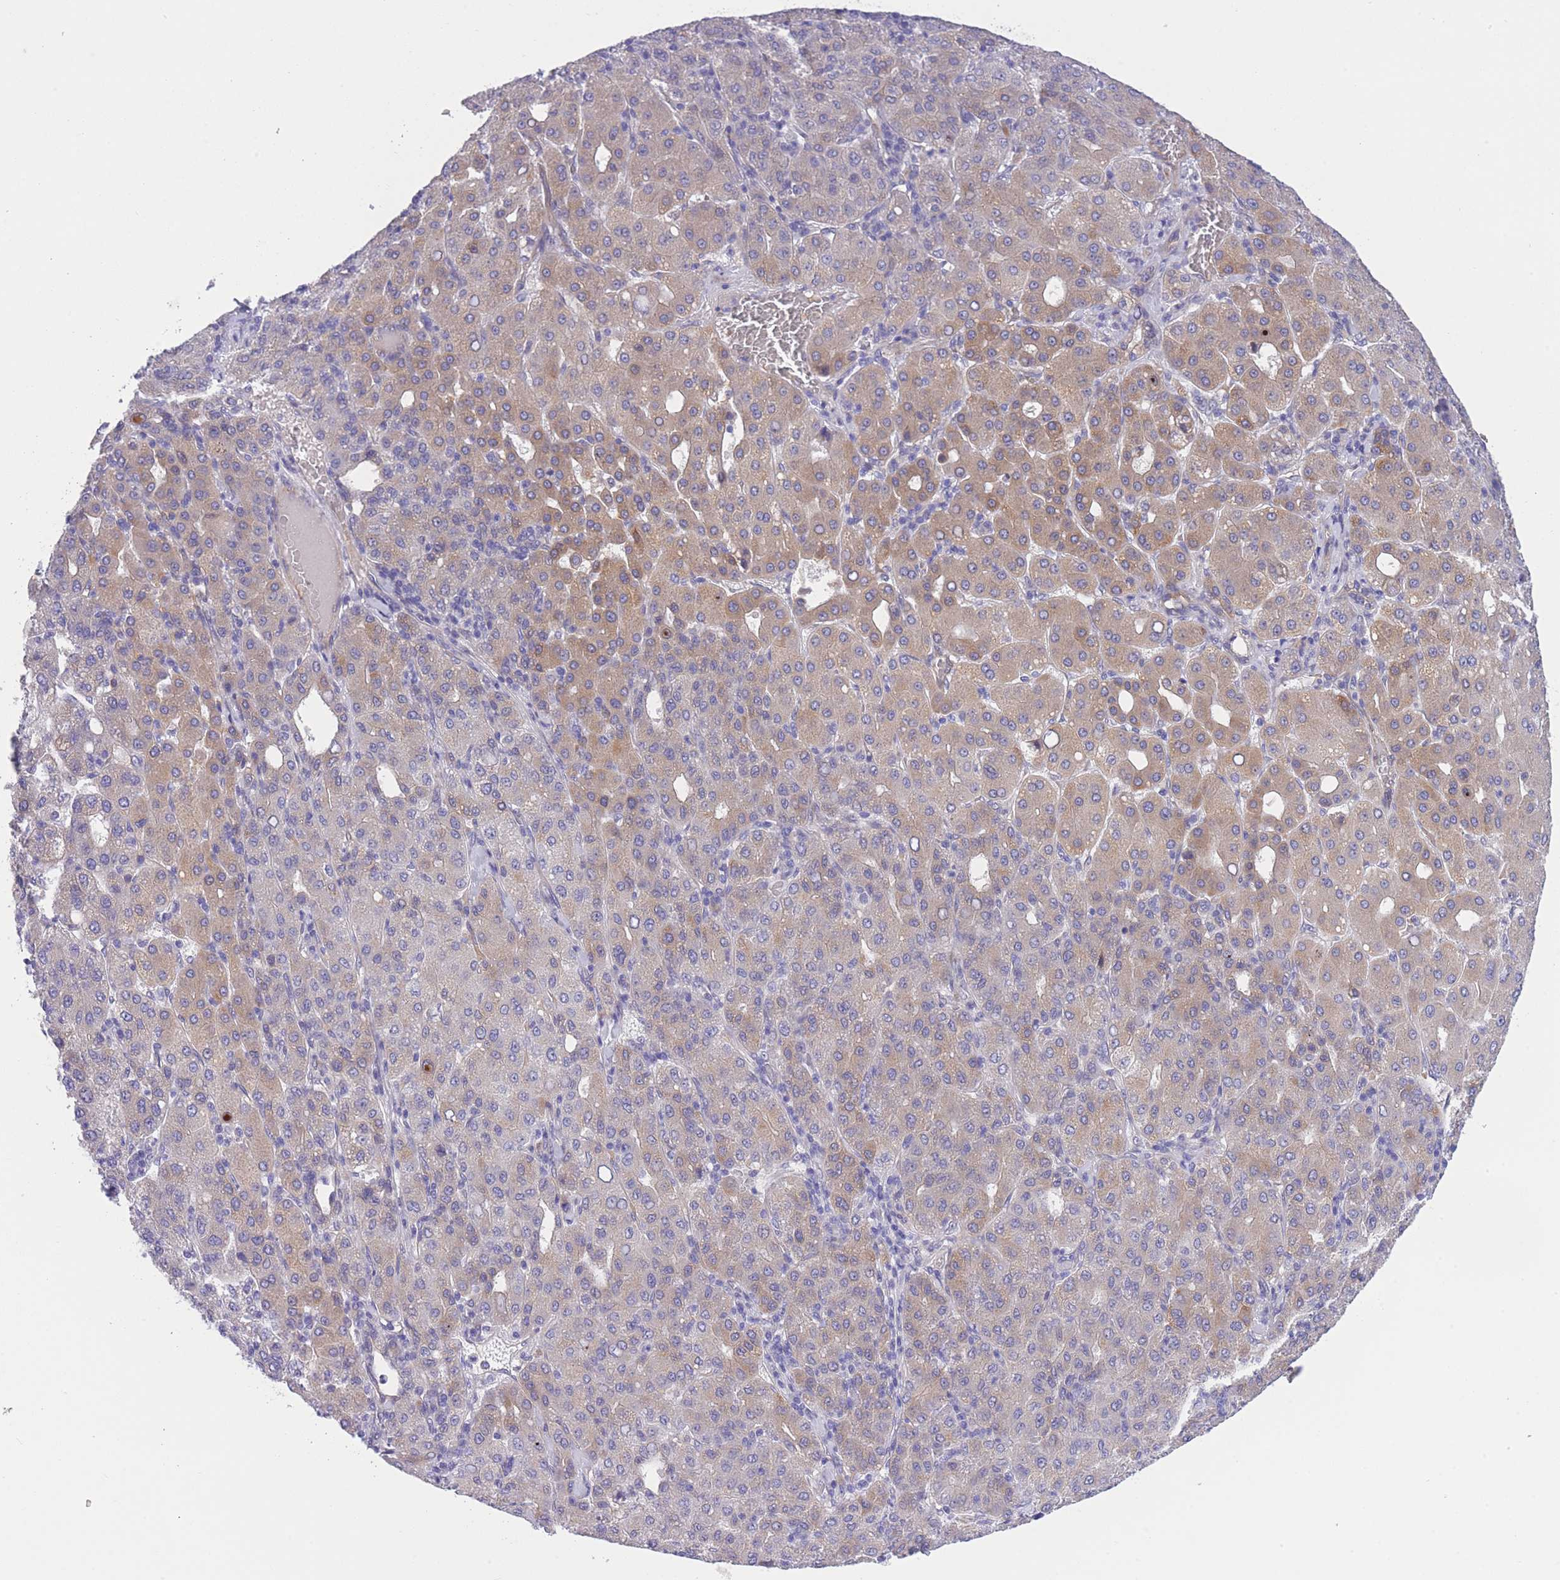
{"staining": {"intensity": "moderate", "quantity": "<25%", "location": "cytoplasmic/membranous"}, "tissue": "liver cancer", "cell_type": "Tumor cells", "image_type": "cancer", "snomed": [{"axis": "morphology", "description": "Carcinoma, Hepatocellular, NOS"}, {"axis": "topography", "description": "Liver"}], "caption": "Immunohistochemical staining of human liver cancer exhibits moderate cytoplasmic/membranous protein staining in about <25% of tumor cells. The staining is performed using DAB (3,3'-diaminobenzidine) brown chromogen to label protein expression. The nuclei are counter-stained blue using hematoxylin.", "gene": "WWOX", "patient": {"sex": "male", "age": 65}}